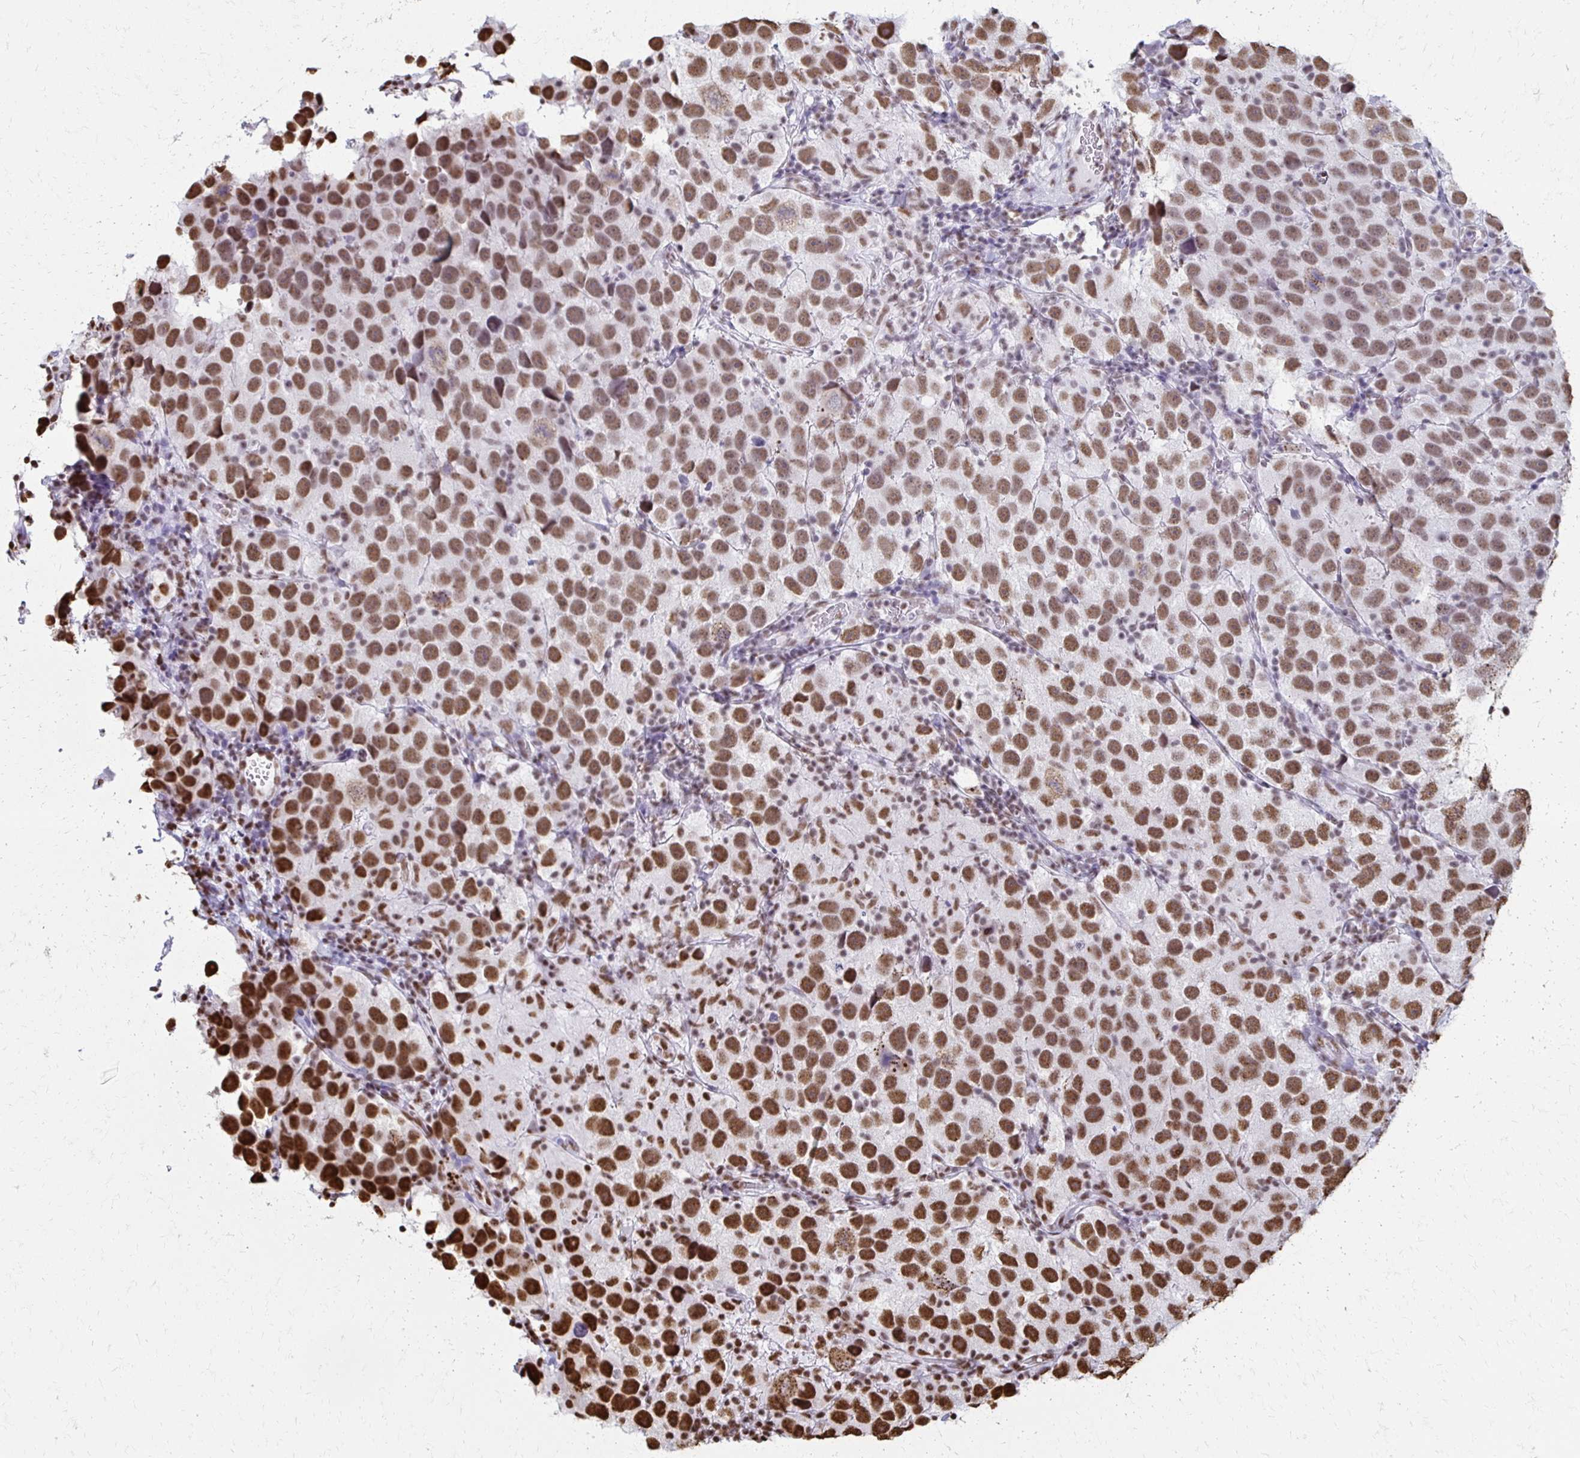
{"staining": {"intensity": "moderate", "quantity": ">75%", "location": "nuclear"}, "tissue": "testis cancer", "cell_type": "Tumor cells", "image_type": "cancer", "snomed": [{"axis": "morphology", "description": "Seminoma, NOS"}, {"axis": "topography", "description": "Testis"}], "caption": "This photomicrograph exhibits seminoma (testis) stained with immunohistochemistry (IHC) to label a protein in brown. The nuclear of tumor cells show moderate positivity for the protein. Nuclei are counter-stained blue.", "gene": "NONO", "patient": {"sex": "male", "age": 26}}